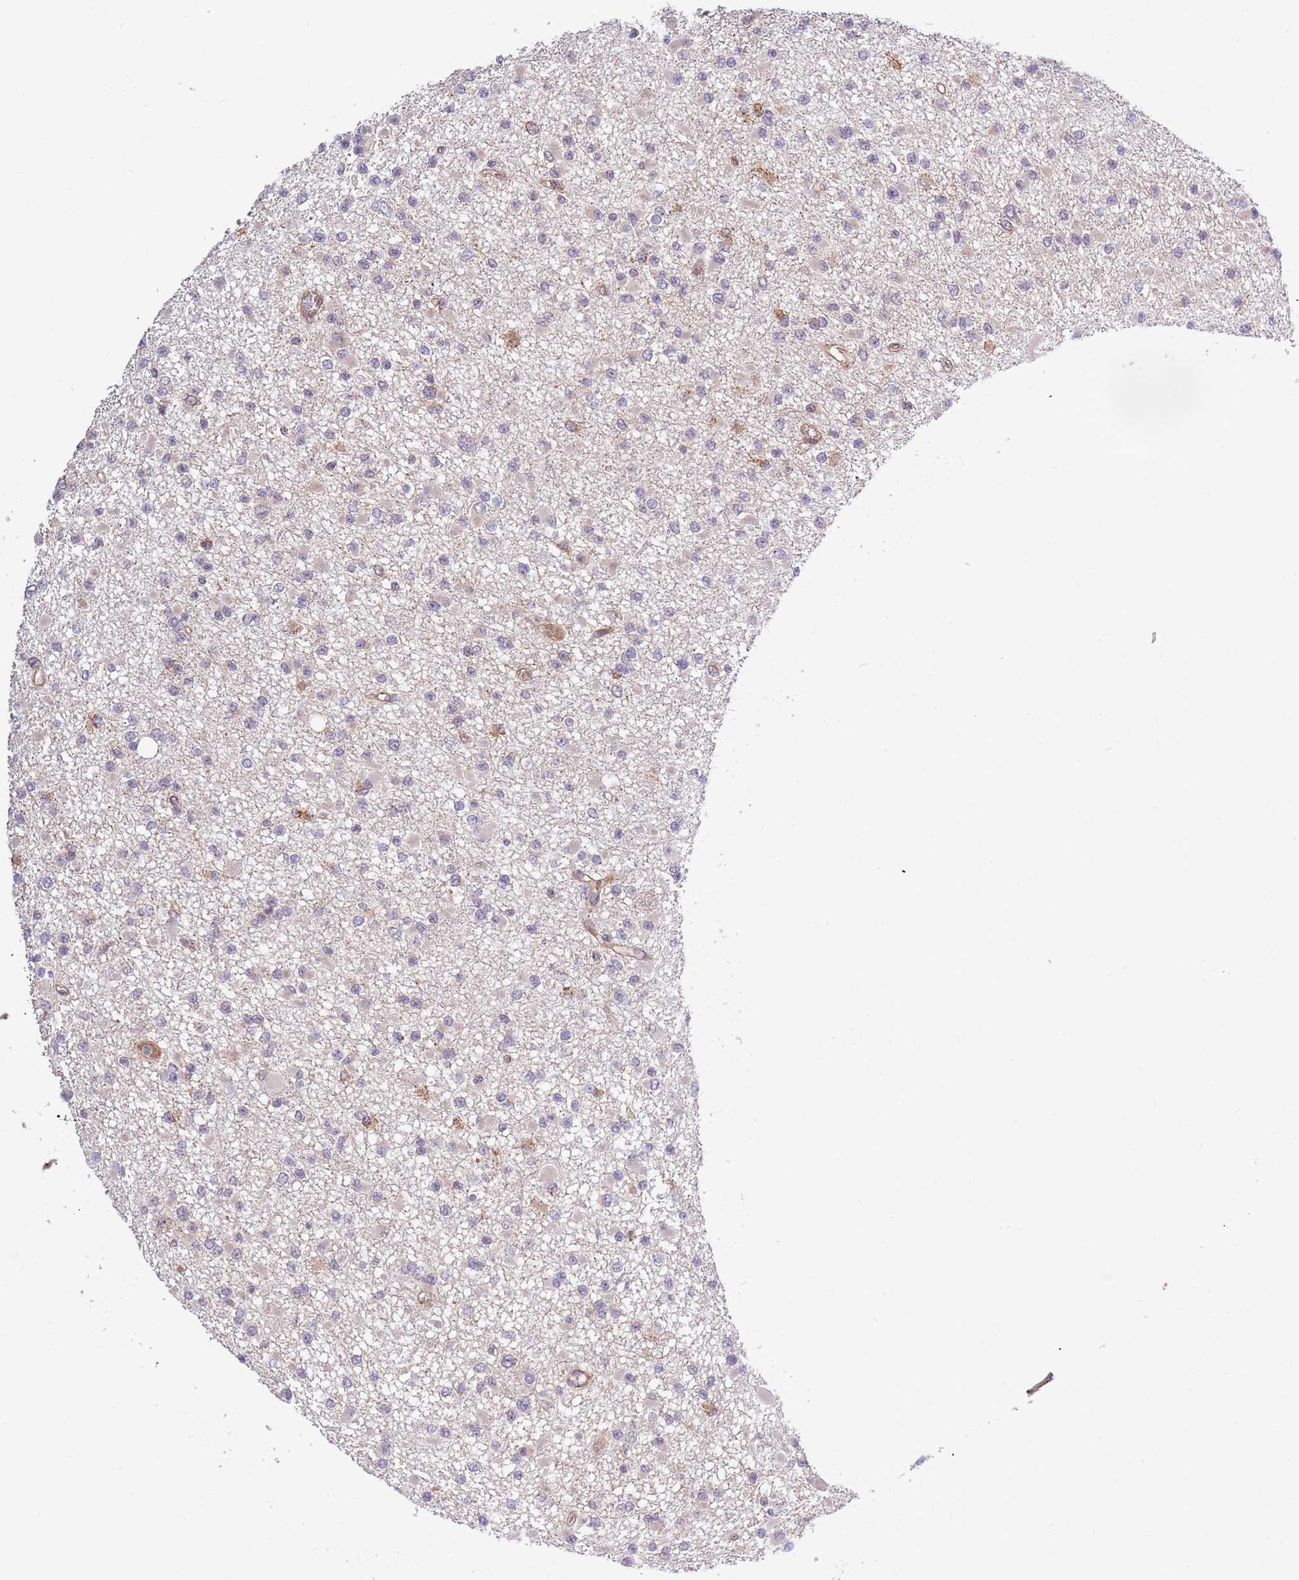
{"staining": {"intensity": "negative", "quantity": "none", "location": "none"}, "tissue": "glioma", "cell_type": "Tumor cells", "image_type": "cancer", "snomed": [{"axis": "morphology", "description": "Glioma, malignant, Low grade"}, {"axis": "topography", "description": "Brain"}], "caption": "The immunohistochemistry micrograph has no significant positivity in tumor cells of malignant glioma (low-grade) tissue. The staining was performed using DAB to visualize the protein expression in brown, while the nuclei were stained in blue with hematoxylin (Magnification: 20x).", "gene": "HAUS3", "patient": {"sex": "female", "age": 22}}